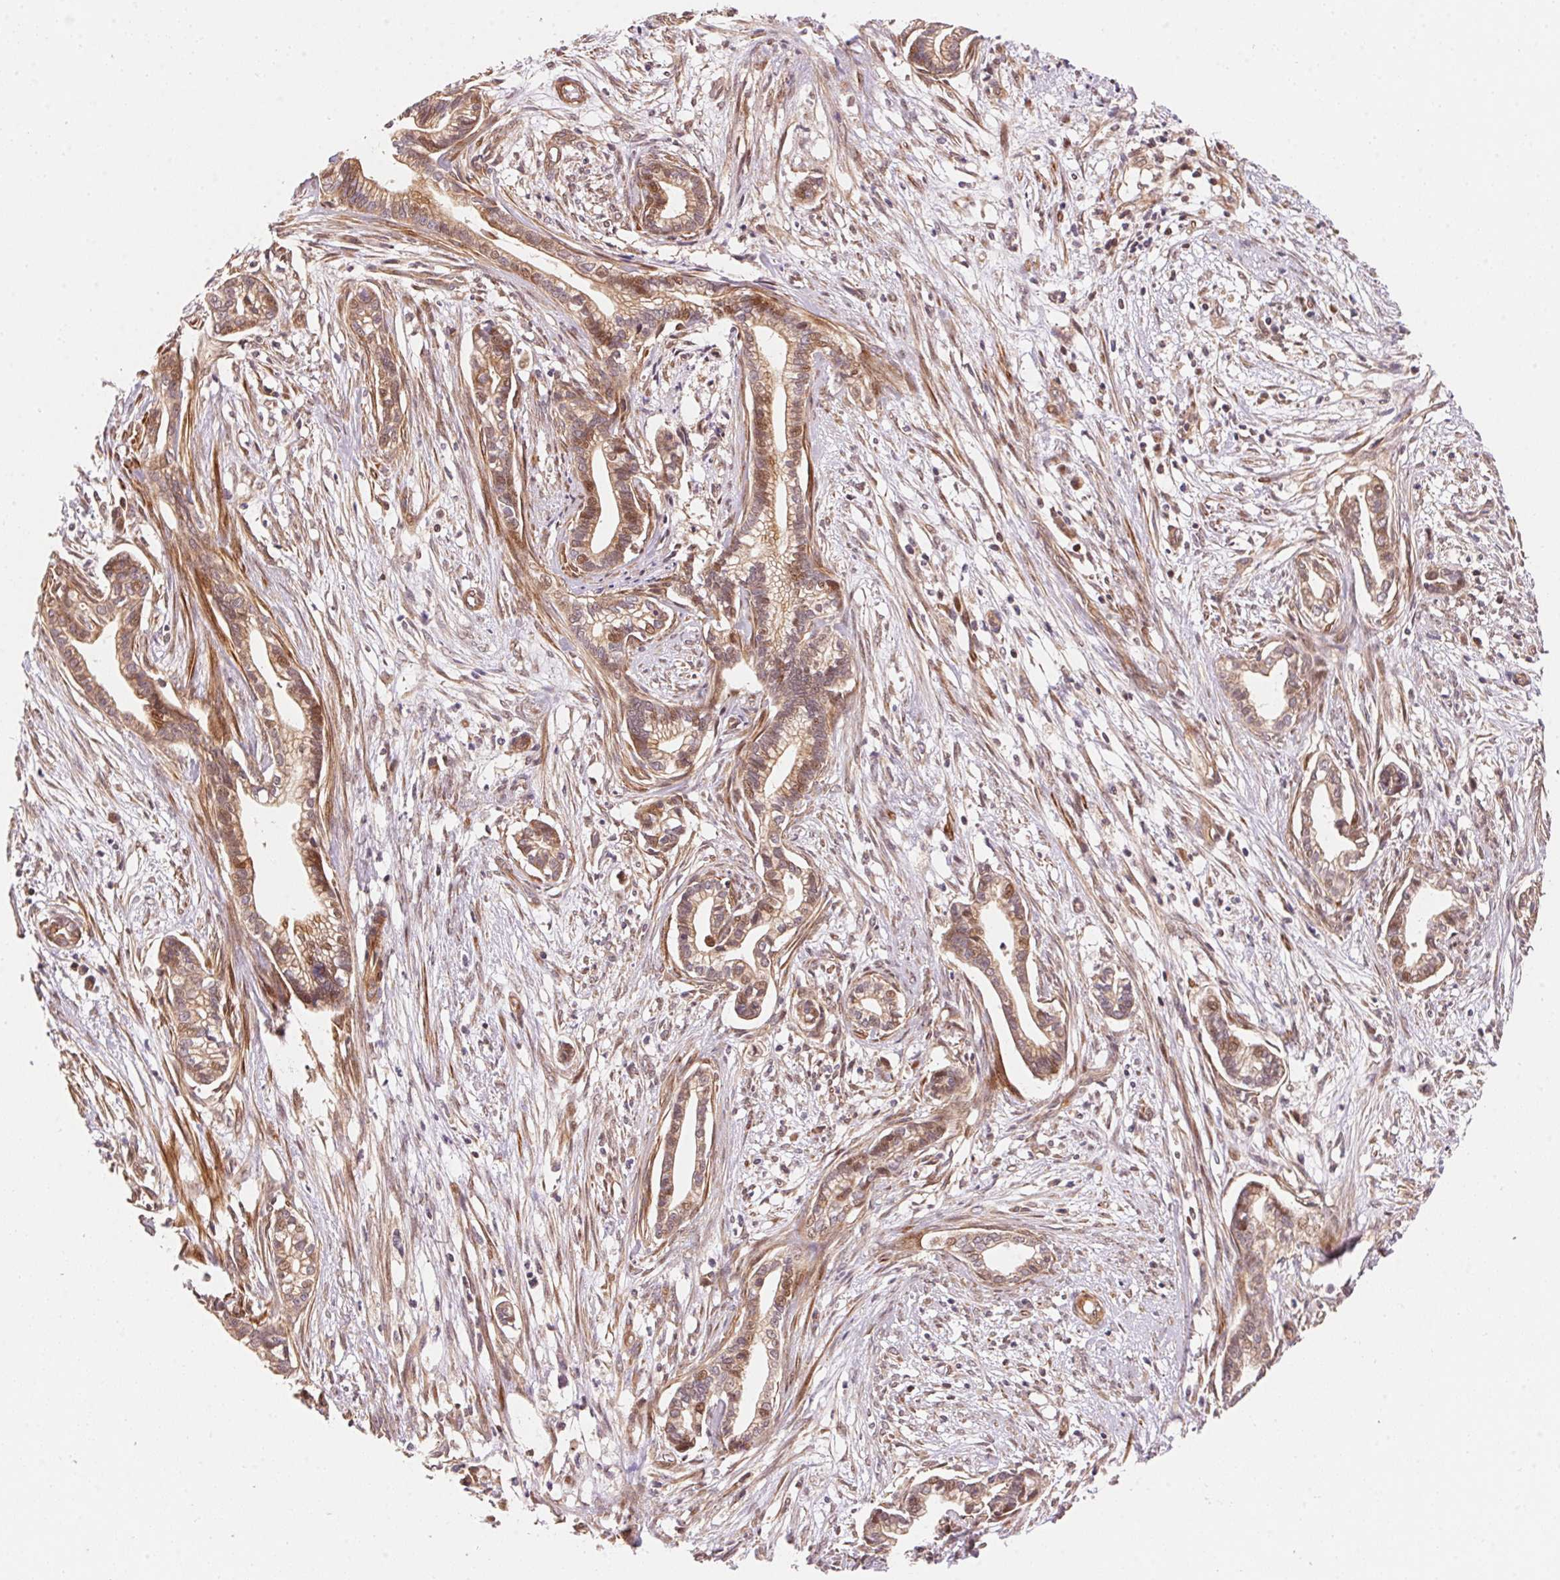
{"staining": {"intensity": "moderate", "quantity": ">75%", "location": "cytoplasmic/membranous,nuclear"}, "tissue": "cervical cancer", "cell_type": "Tumor cells", "image_type": "cancer", "snomed": [{"axis": "morphology", "description": "Adenocarcinoma, NOS"}, {"axis": "topography", "description": "Cervix"}], "caption": "Tumor cells exhibit moderate cytoplasmic/membranous and nuclear staining in about >75% of cells in cervical adenocarcinoma.", "gene": "TNIP2", "patient": {"sex": "female", "age": 62}}